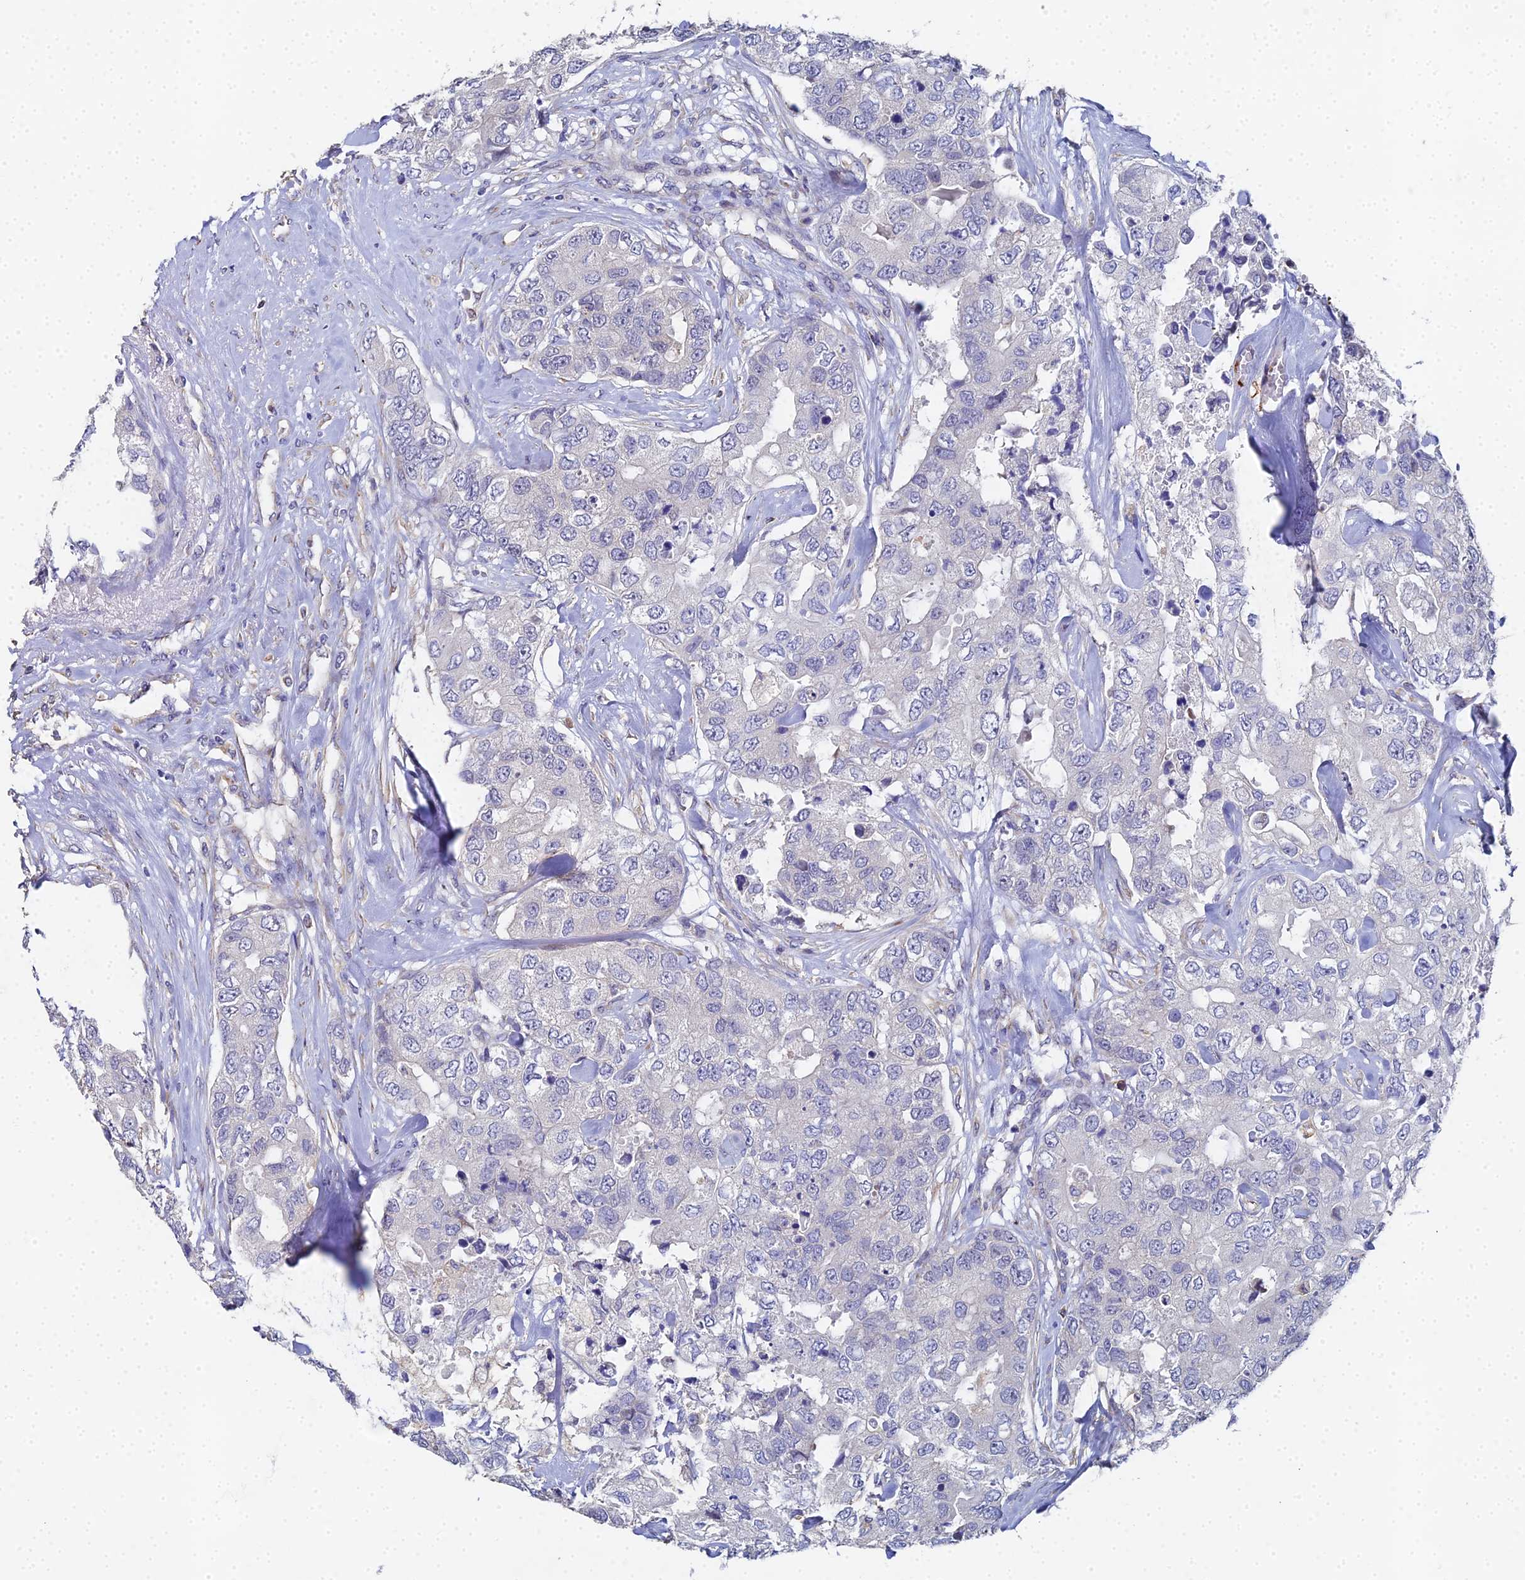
{"staining": {"intensity": "negative", "quantity": "none", "location": "none"}, "tissue": "breast cancer", "cell_type": "Tumor cells", "image_type": "cancer", "snomed": [{"axis": "morphology", "description": "Duct carcinoma"}, {"axis": "topography", "description": "Breast"}], "caption": "Immunohistochemical staining of human breast cancer (infiltrating ductal carcinoma) shows no significant staining in tumor cells.", "gene": "ENSG00000268674", "patient": {"sex": "female", "age": 62}}